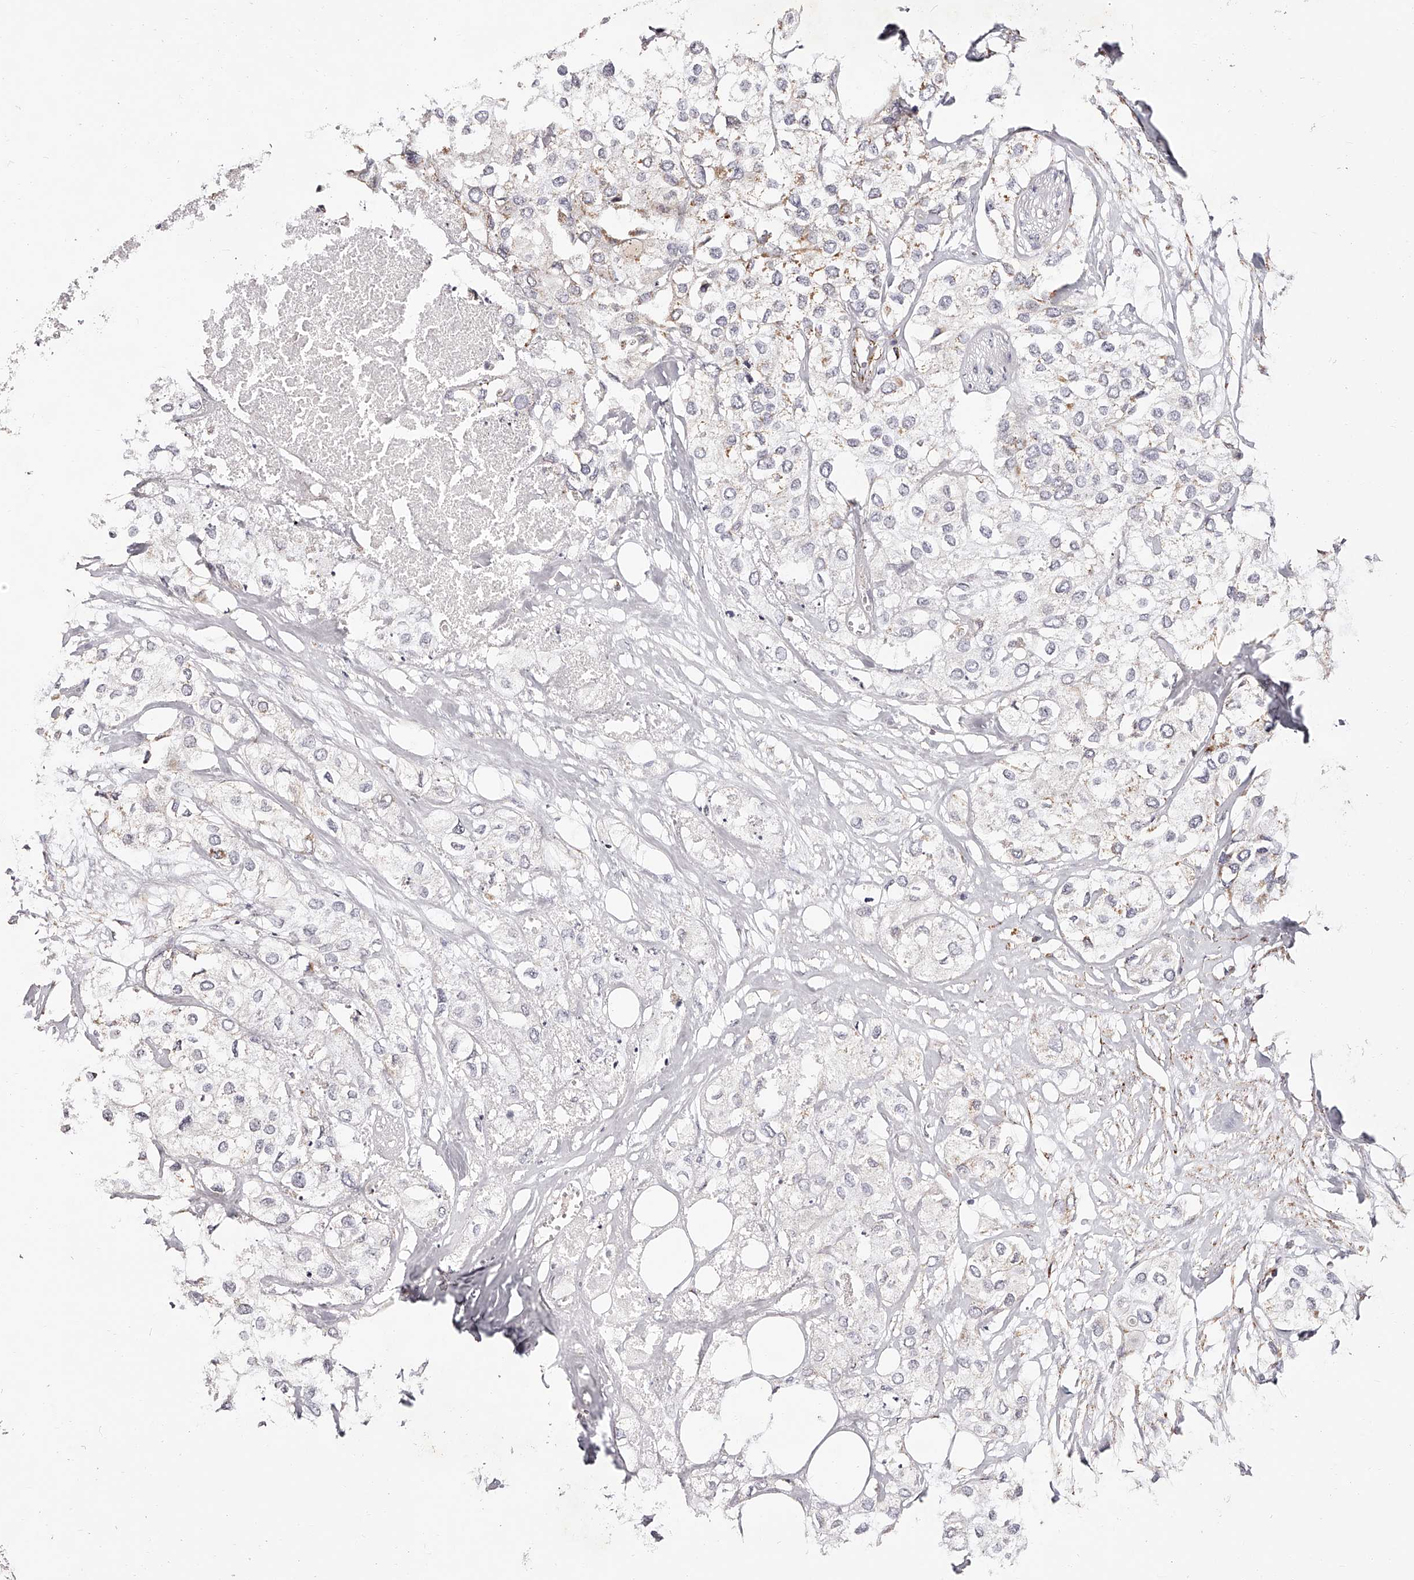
{"staining": {"intensity": "weak", "quantity": "<25%", "location": "cytoplasmic/membranous"}, "tissue": "urothelial cancer", "cell_type": "Tumor cells", "image_type": "cancer", "snomed": [{"axis": "morphology", "description": "Urothelial carcinoma, High grade"}, {"axis": "topography", "description": "Urinary bladder"}], "caption": "This is a micrograph of immunohistochemistry (IHC) staining of urothelial carcinoma (high-grade), which shows no staining in tumor cells.", "gene": "NDUFV3", "patient": {"sex": "male", "age": 64}}